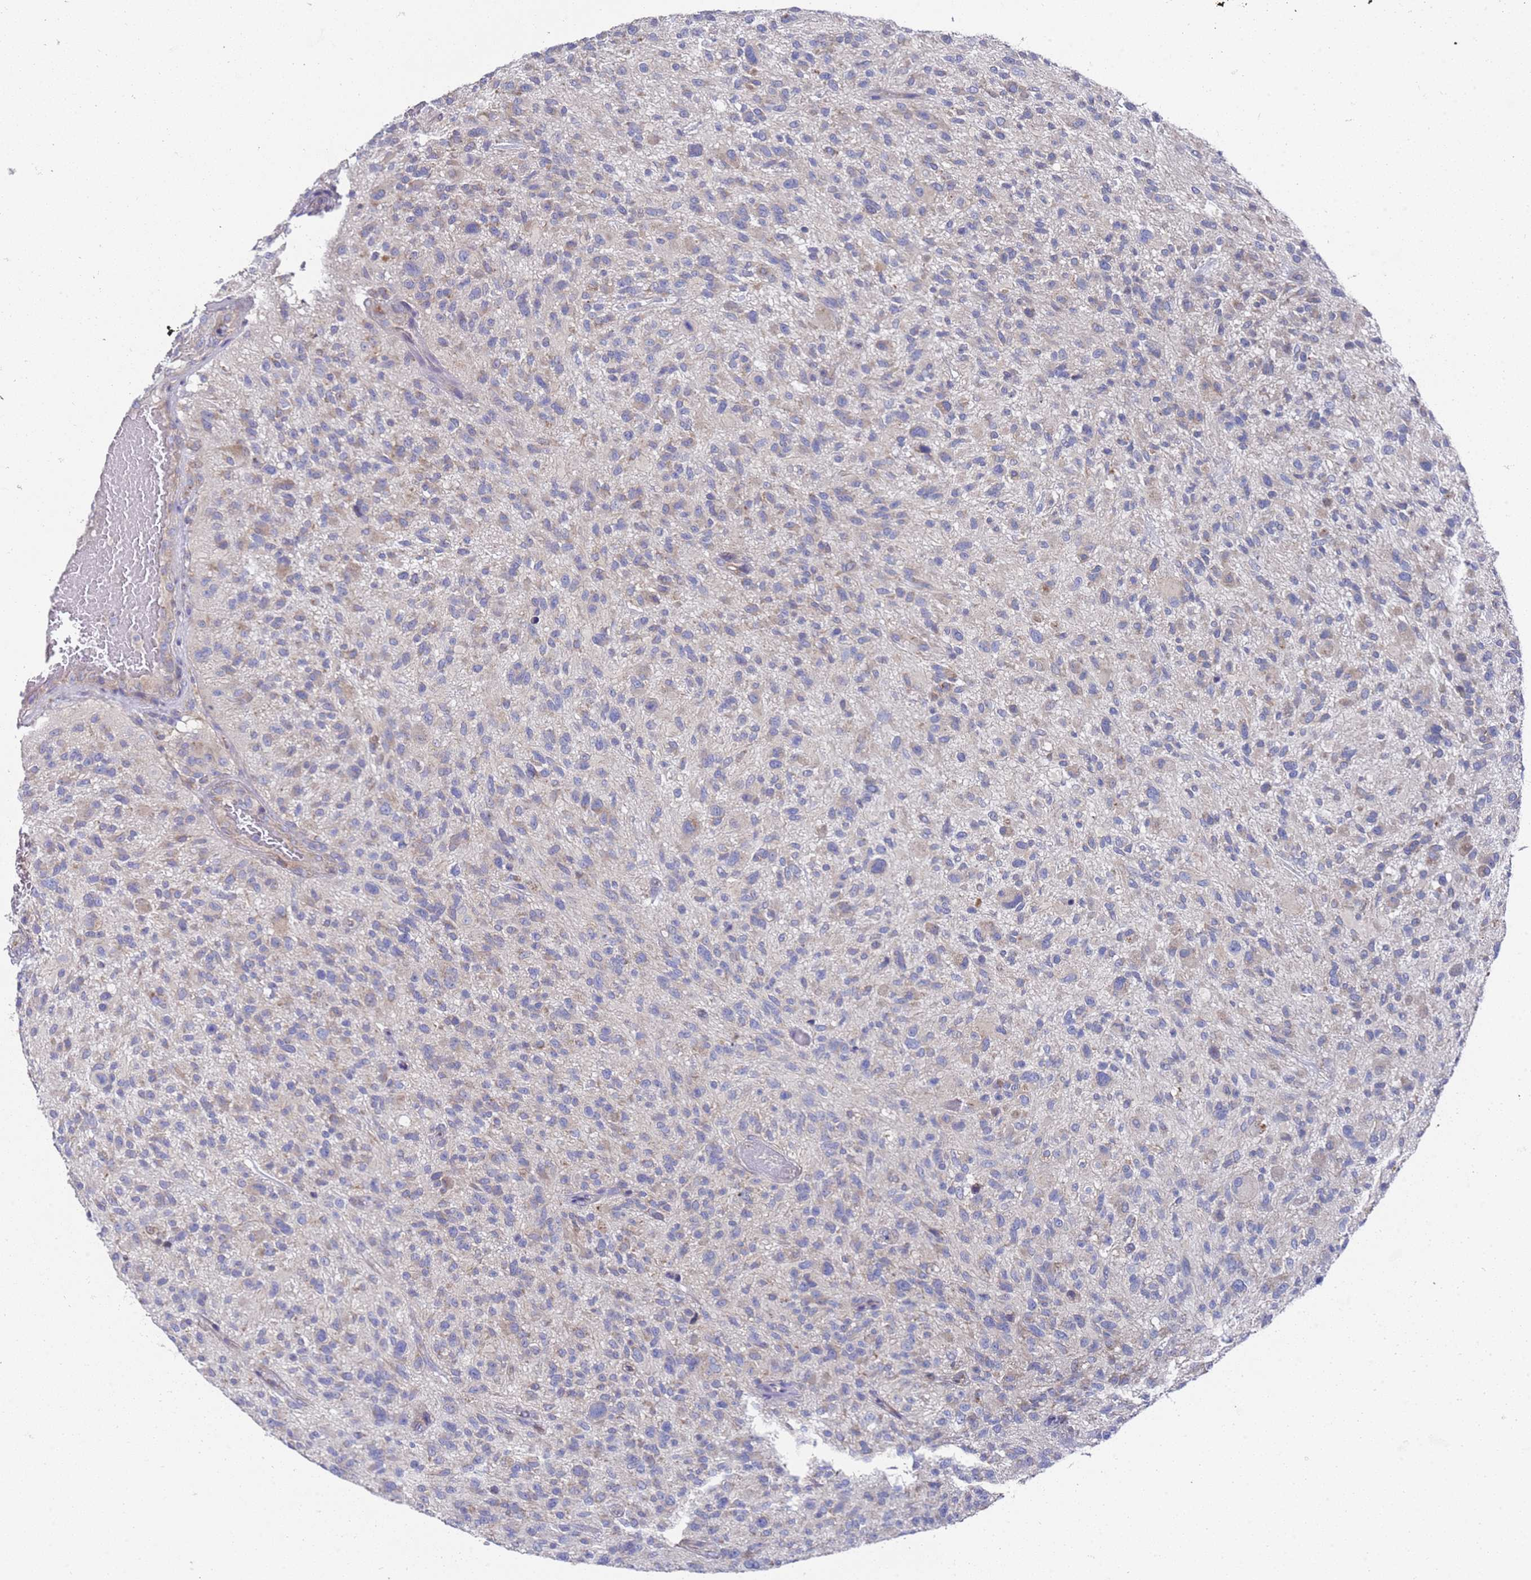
{"staining": {"intensity": "negative", "quantity": "none", "location": "none"}, "tissue": "glioma", "cell_type": "Tumor cells", "image_type": "cancer", "snomed": [{"axis": "morphology", "description": "Glioma, malignant, High grade"}, {"axis": "topography", "description": "Brain"}], "caption": "IHC photomicrograph of neoplastic tissue: malignant glioma (high-grade) stained with DAB (3,3'-diaminobenzidine) displays no significant protein positivity in tumor cells.", "gene": "NPEPPS", "patient": {"sex": "male", "age": 47}}